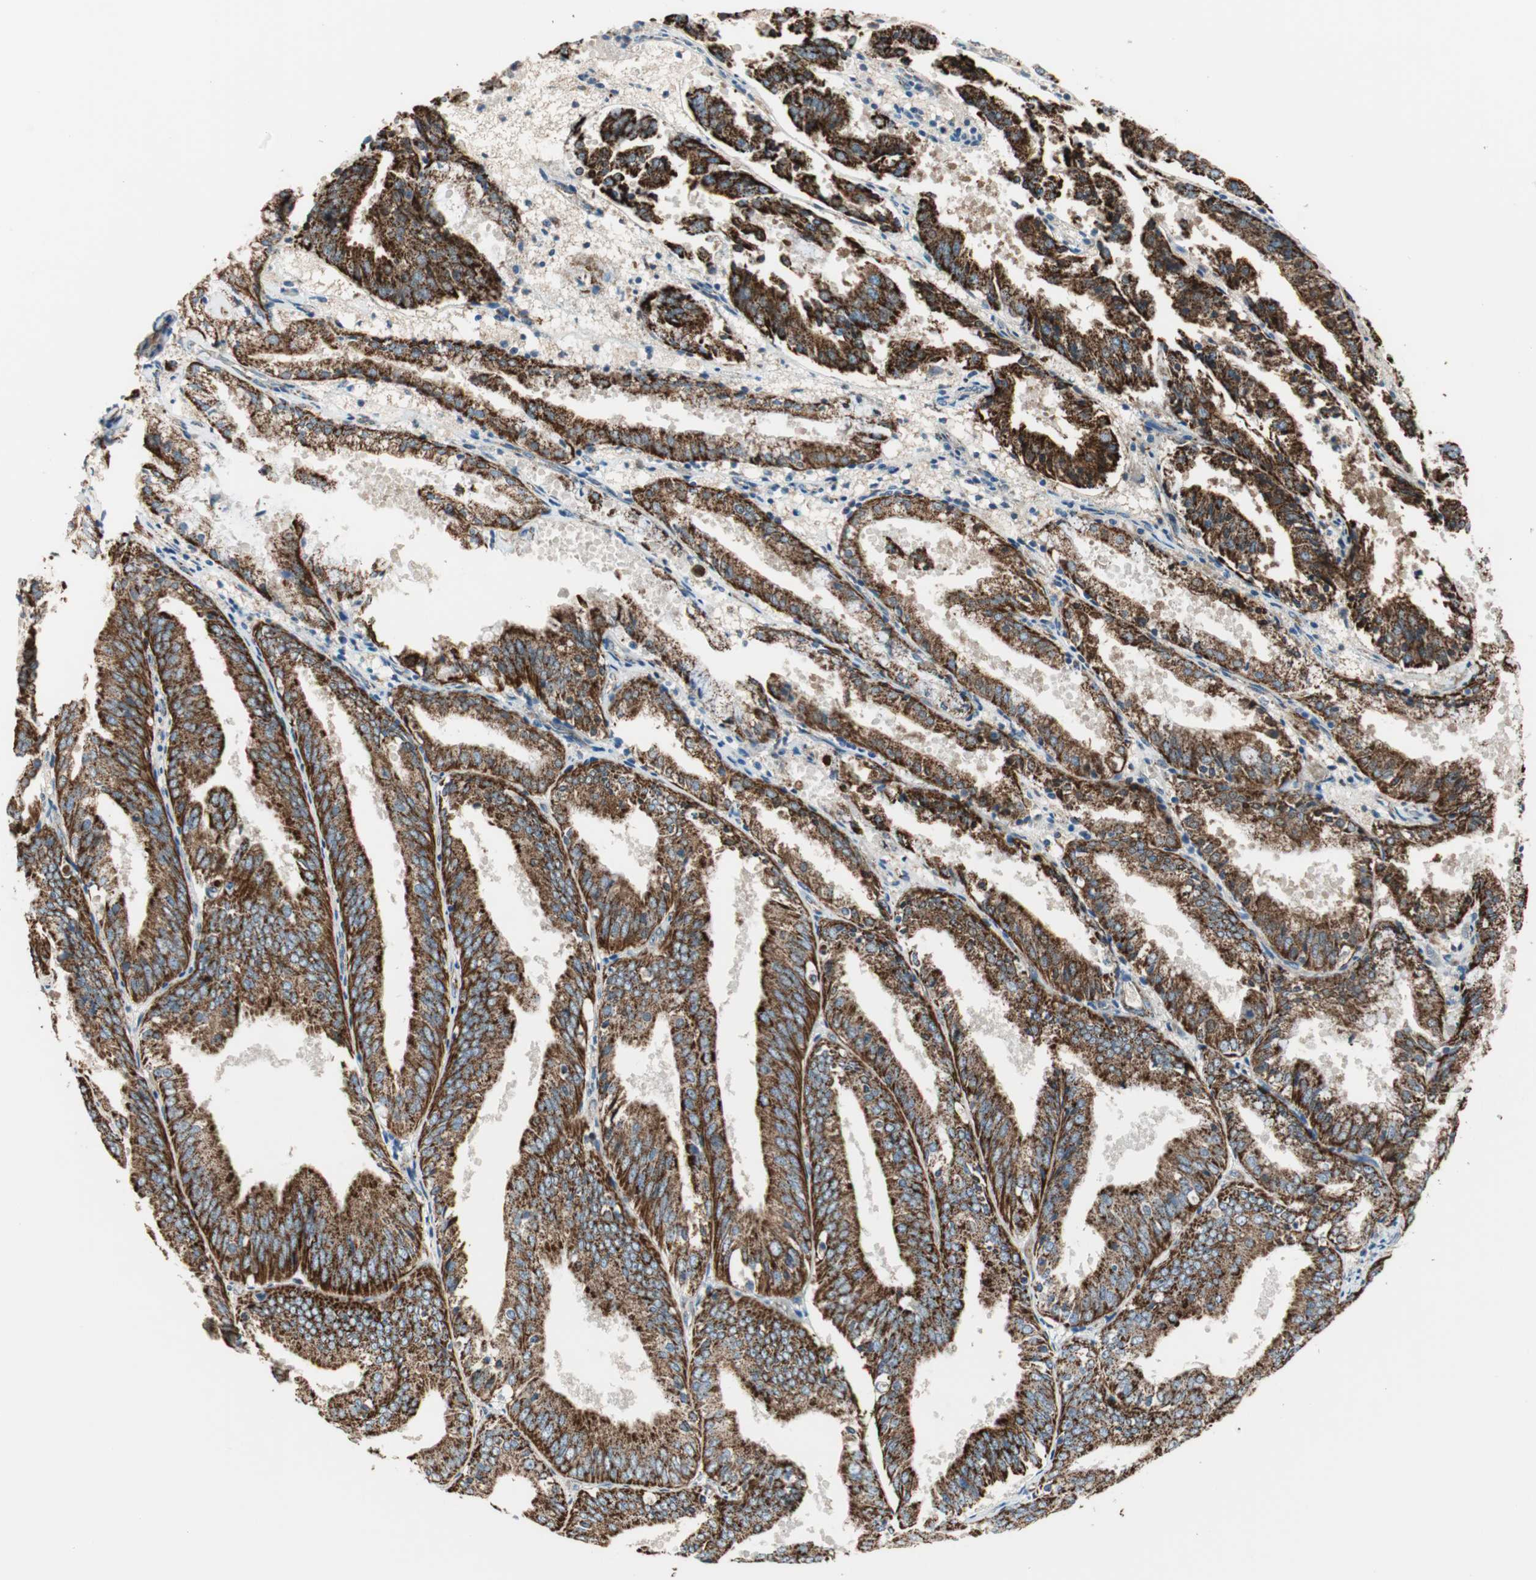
{"staining": {"intensity": "strong", "quantity": ">75%", "location": "cytoplasmic/membranous"}, "tissue": "endometrial cancer", "cell_type": "Tumor cells", "image_type": "cancer", "snomed": [{"axis": "morphology", "description": "Adenocarcinoma, NOS"}, {"axis": "topography", "description": "Endometrium"}], "caption": "Strong cytoplasmic/membranous protein positivity is appreciated in approximately >75% of tumor cells in endometrial adenocarcinoma.", "gene": "TST", "patient": {"sex": "female", "age": 63}}